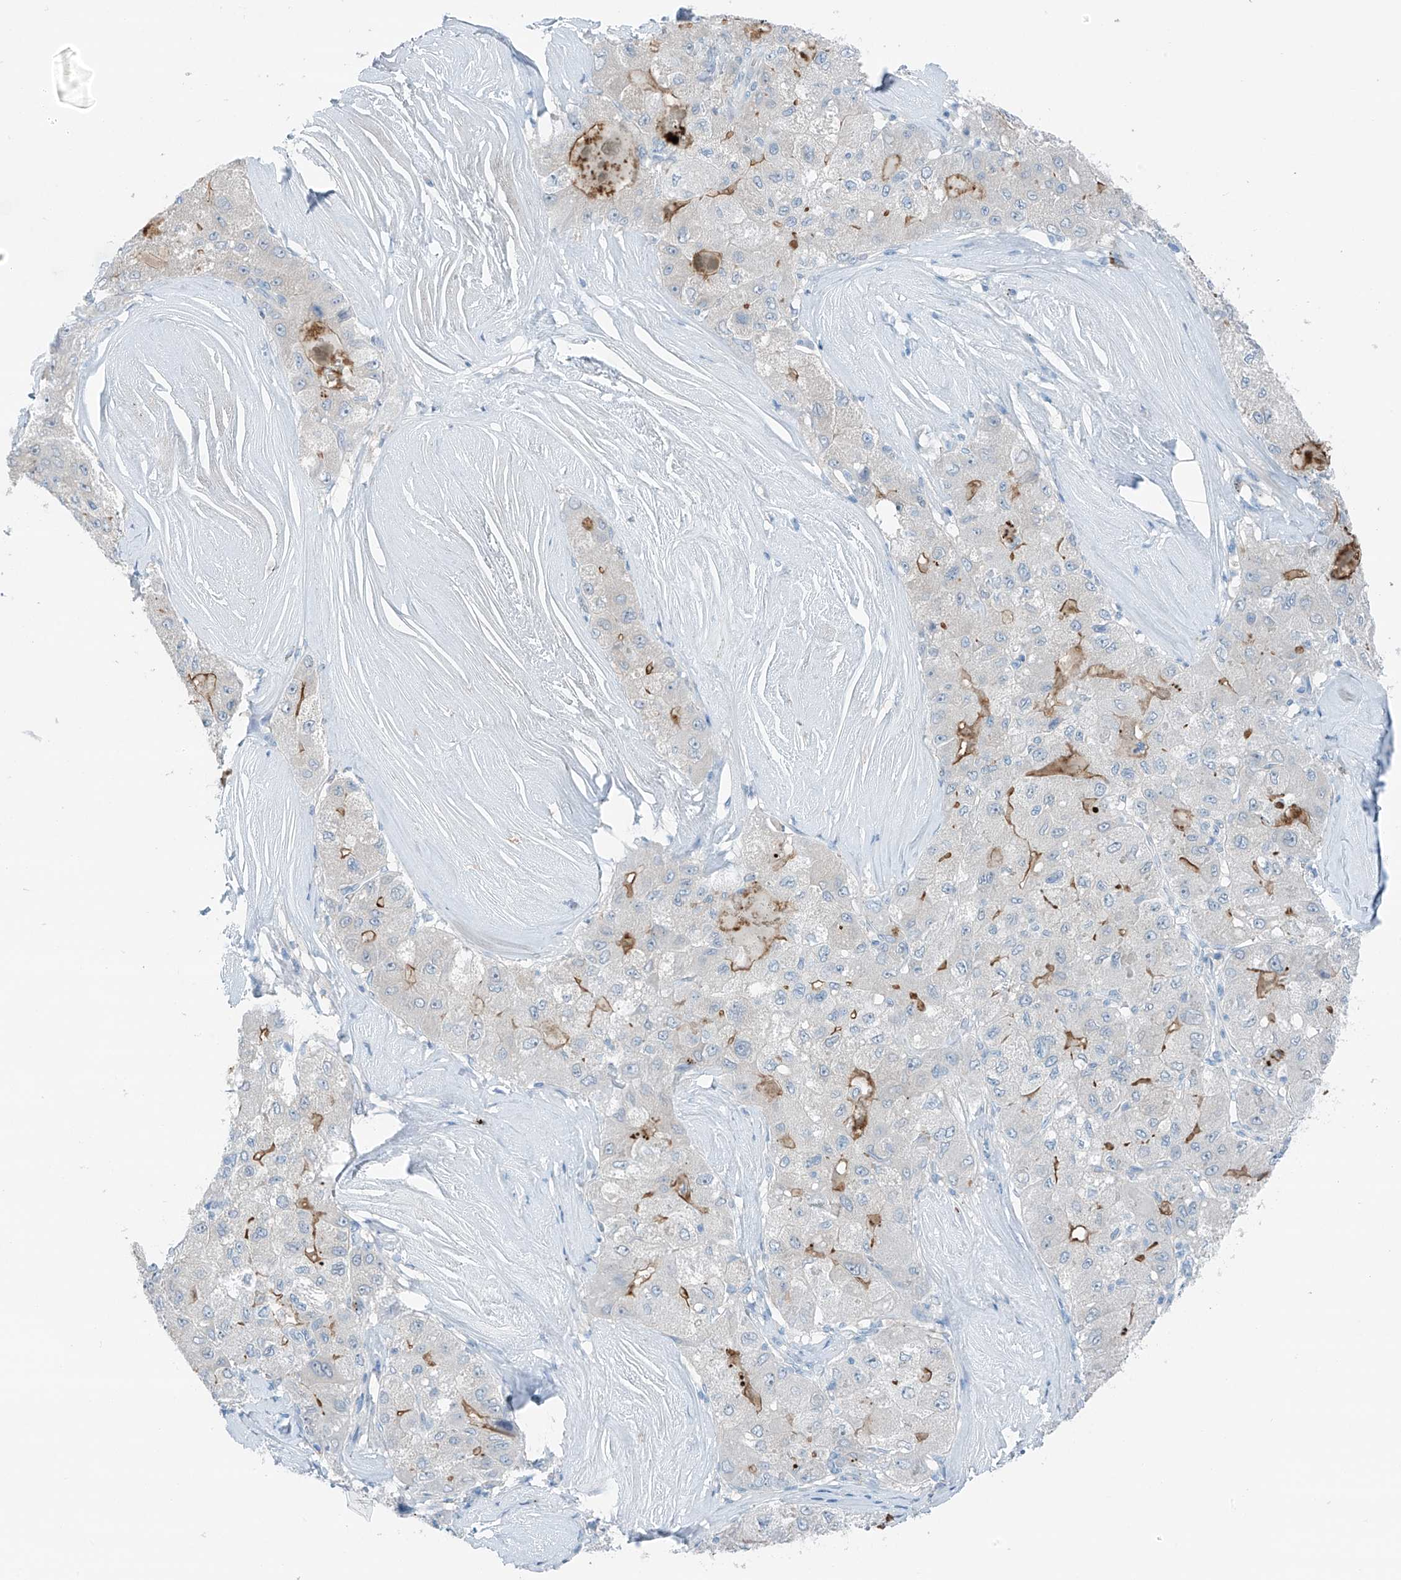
{"staining": {"intensity": "moderate", "quantity": "<25%", "location": "cytoplasmic/membranous"}, "tissue": "liver cancer", "cell_type": "Tumor cells", "image_type": "cancer", "snomed": [{"axis": "morphology", "description": "Carcinoma, Hepatocellular, NOS"}, {"axis": "topography", "description": "Liver"}], "caption": "This is an image of immunohistochemistry (IHC) staining of liver cancer (hepatocellular carcinoma), which shows moderate positivity in the cytoplasmic/membranous of tumor cells.", "gene": "ZNF793", "patient": {"sex": "male", "age": 80}}